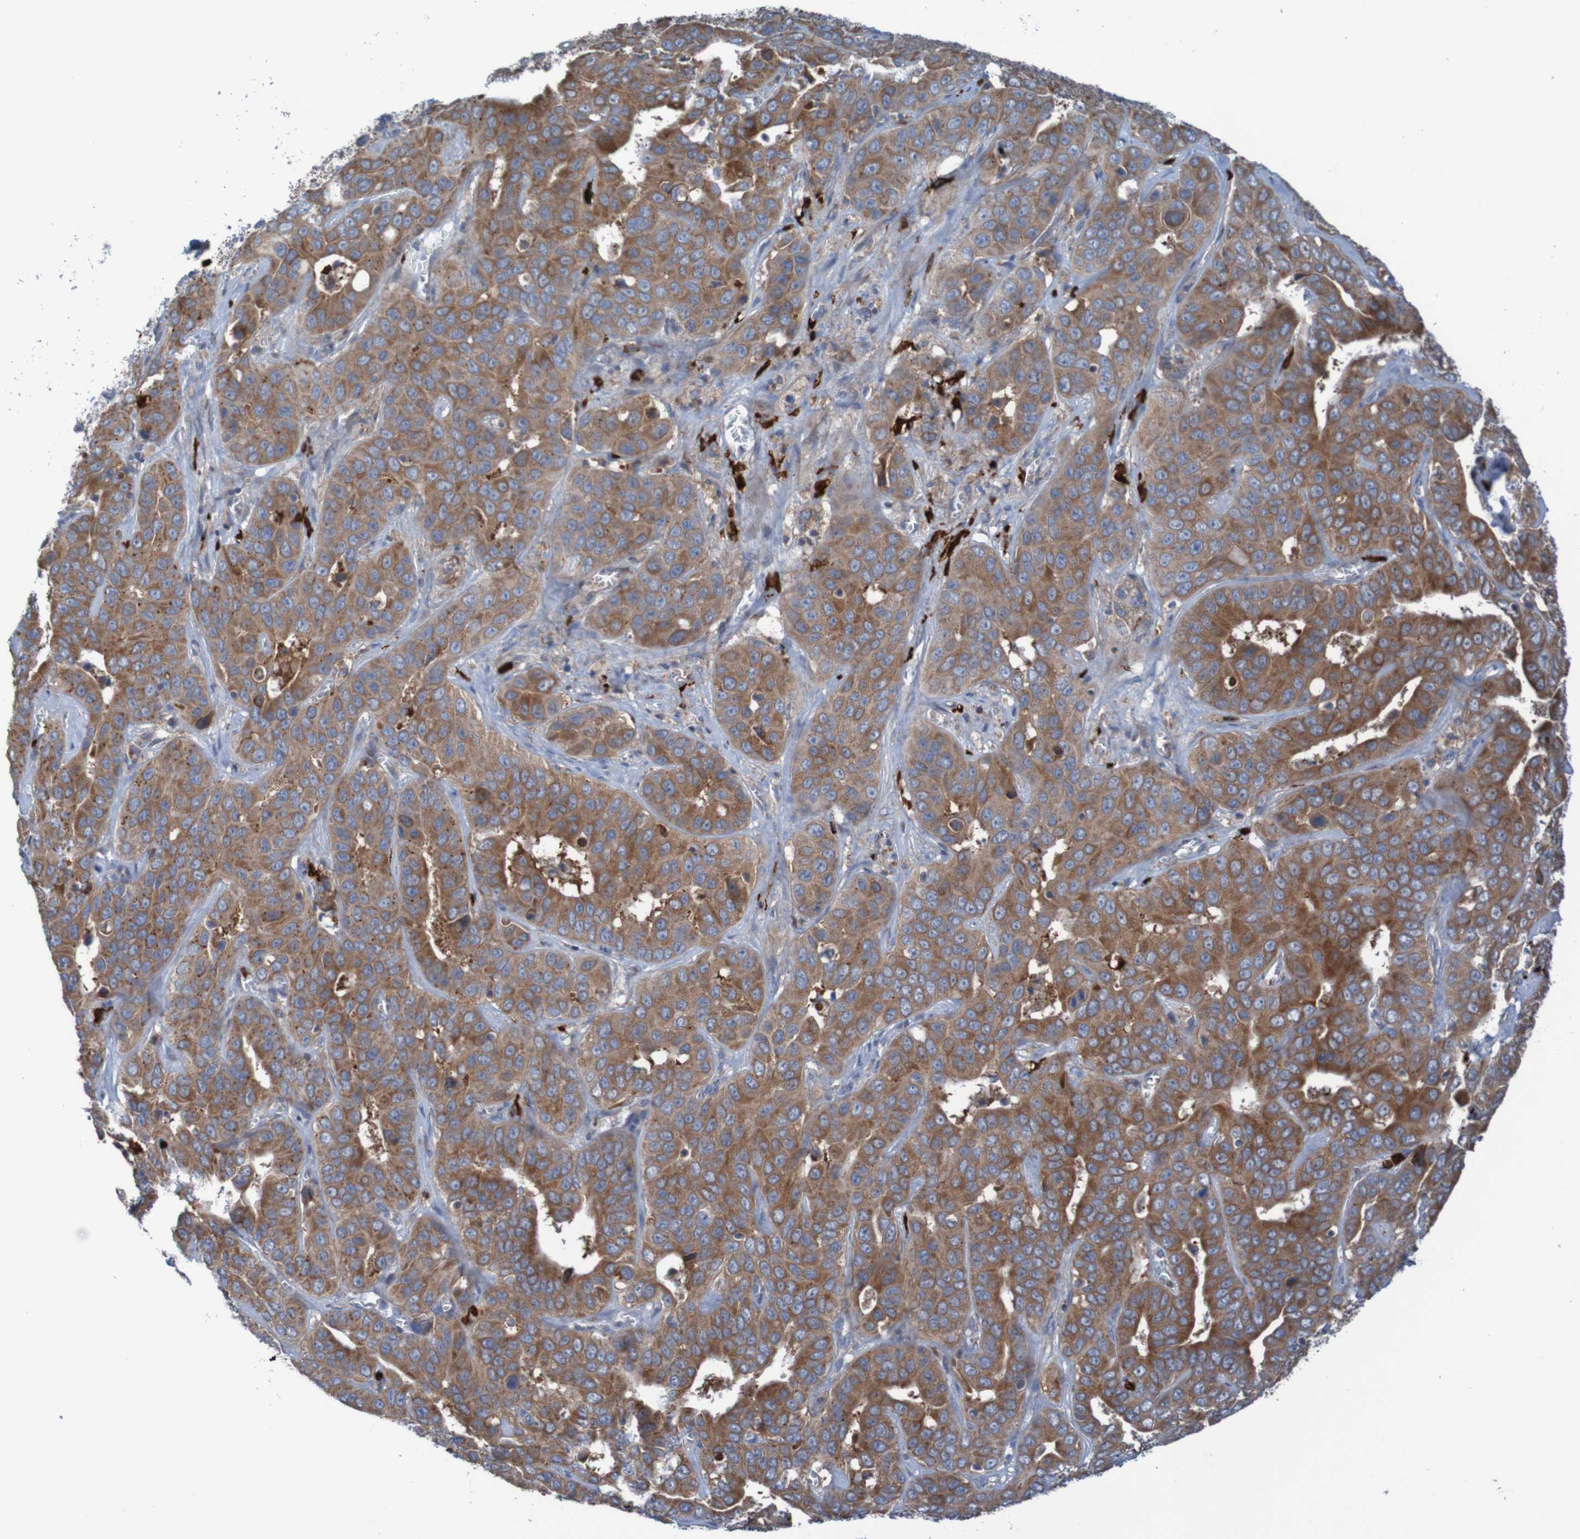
{"staining": {"intensity": "moderate", "quantity": ">75%", "location": "cytoplasmic/membranous"}, "tissue": "liver cancer", "cell_type": "Tumor cells", "image_type": "cancer", "snomed": [{"axis": "morphology", "description": "Cholangiocarcinoma"}, {"axis": "topography", "description": "Liver"}], "caption": "A micrograph of liver cancer stained for a protein displays moderate cytoplasmic/membranous brown staining in tumor cells.", "gene": "PARP4", "patient": {"sex": "female", "age": 52}}